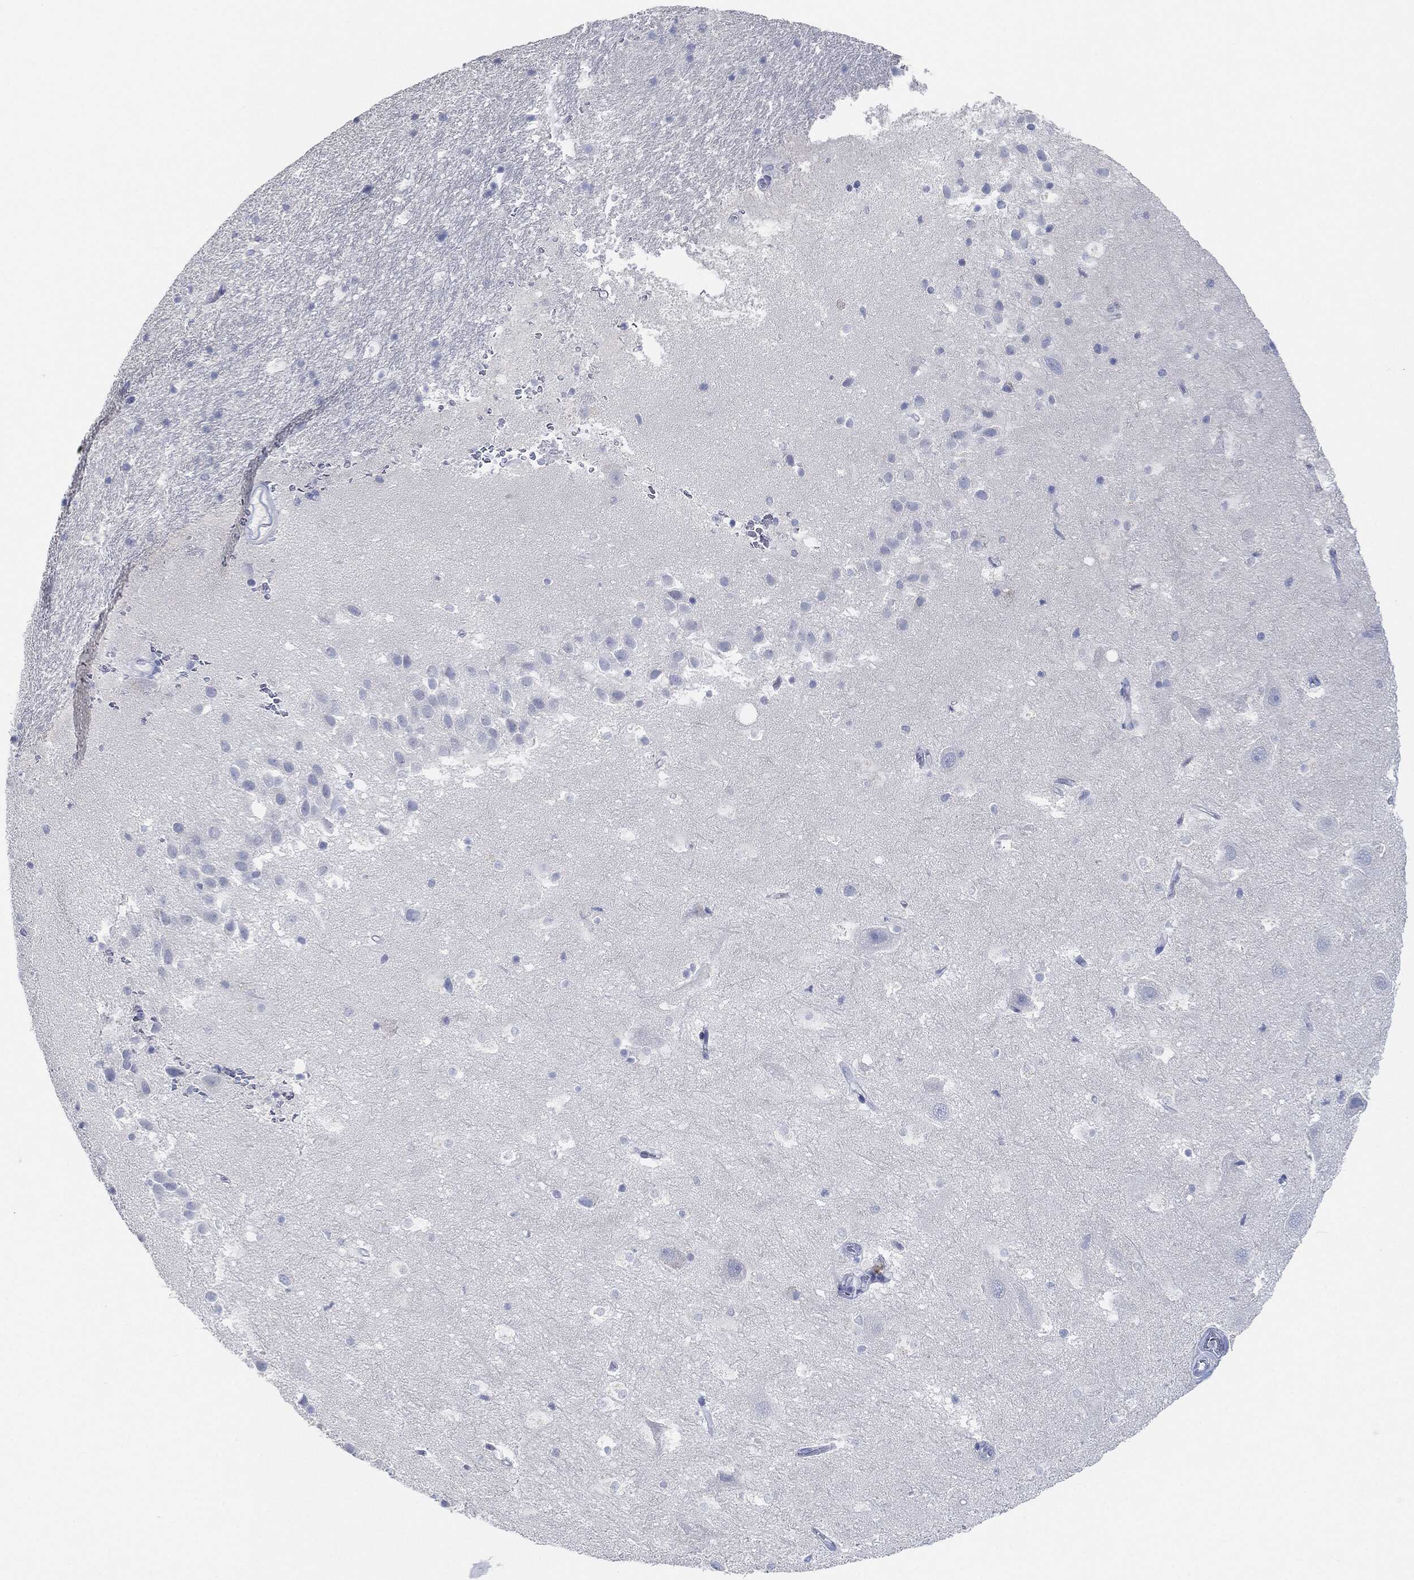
{"staining": {"intensity": "negative", "quantity": "none", "location": "none"}, "tissue": "hippocampus", "cell_type": "Glial cells", "image_type": "normal", "snomed": [{"axis": "morphology", "description": "Normal tissue, NOS"}, {"axis": "topography", "description": "Hippocampus"}], "caption": "Immunohistochemical staining of benign human hippocampus reveals no significant positivity in glial cells. (IHC, brightfield microscopy, high magnification).", "gene": "AFP", "patient": {"sex": "male", "age": 26}}